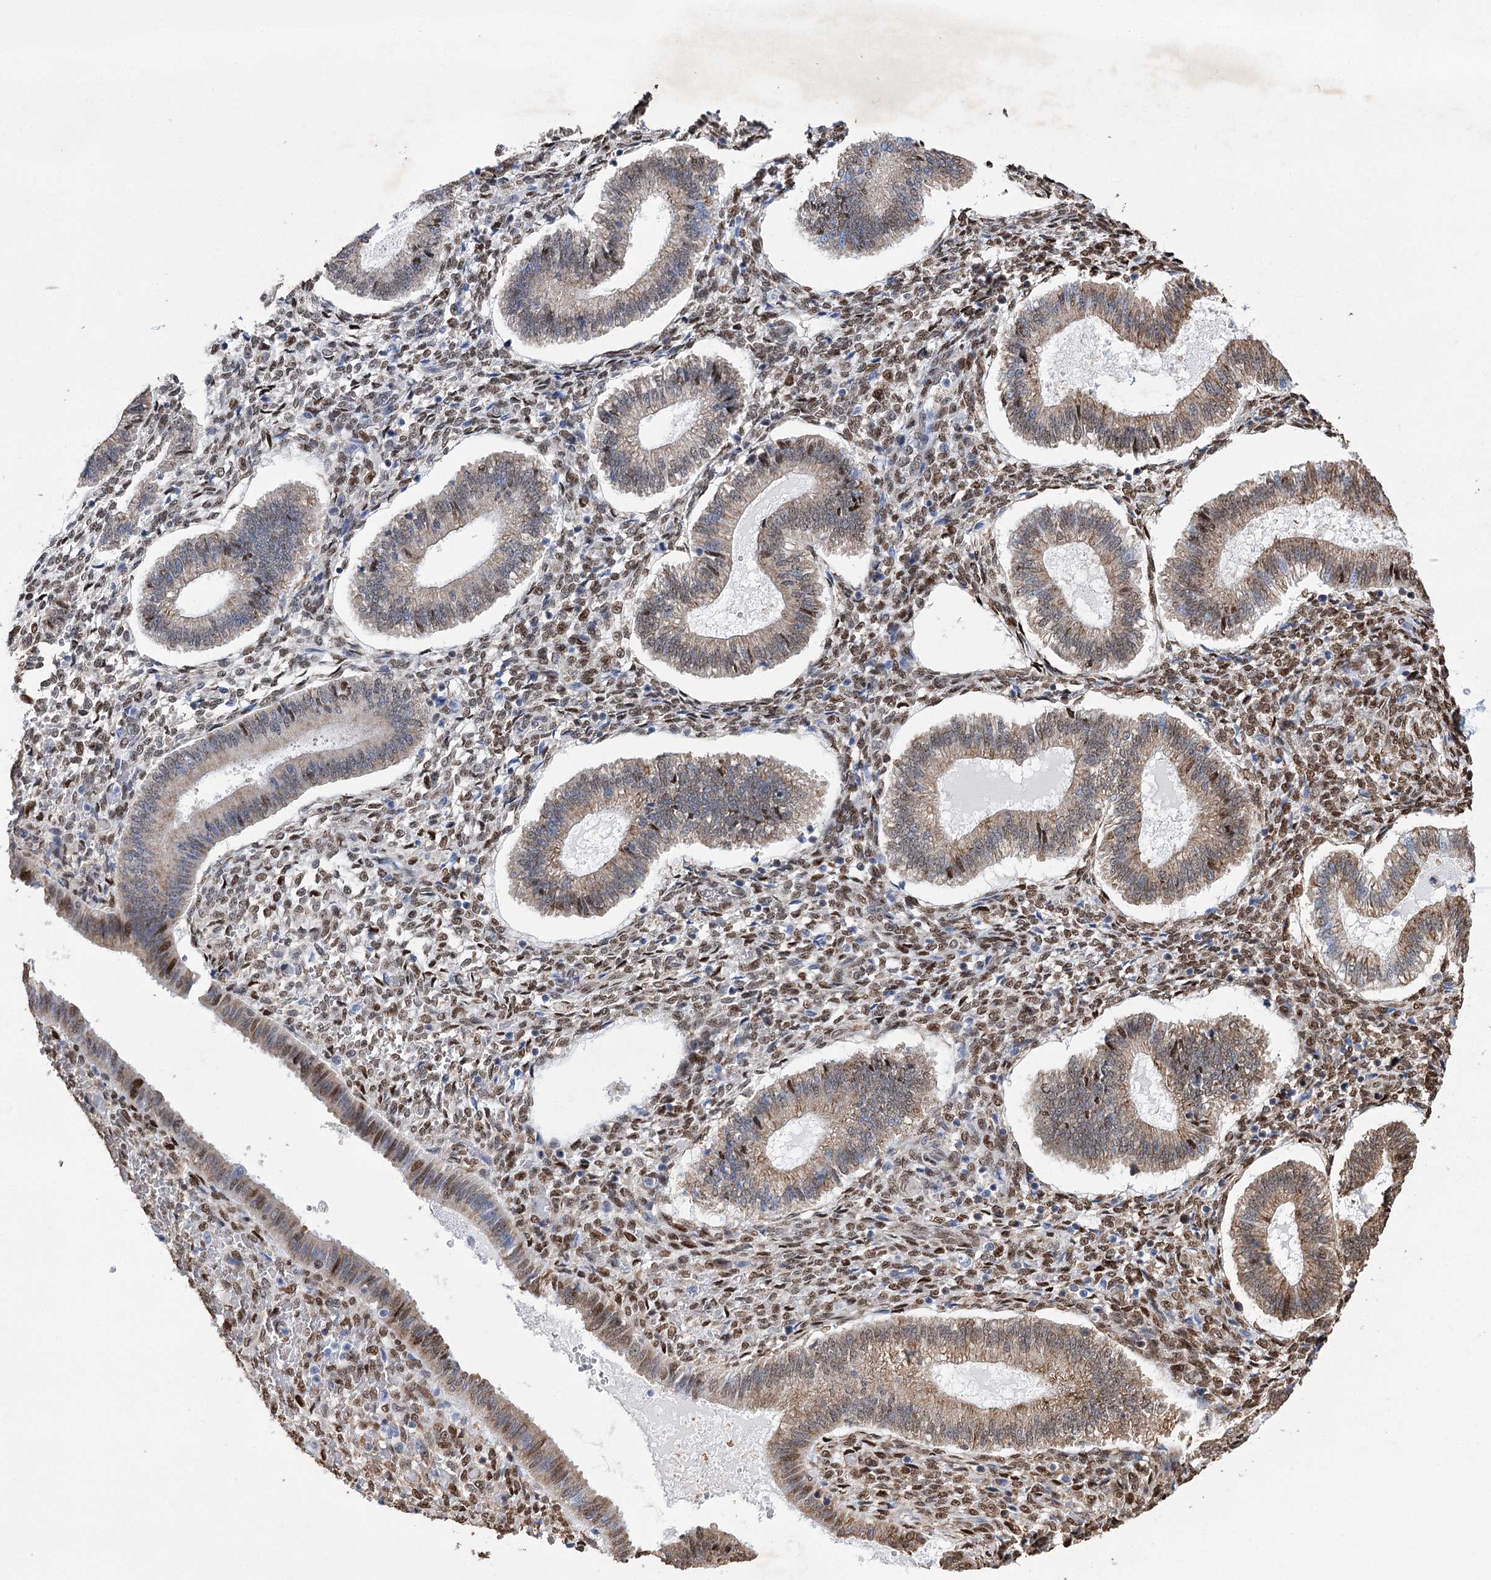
{"staining": {"intensity": "moderate", "quantity": "25%-75%", "location": "nuclear"}, "tissue": "endometrium", "cell_type": "Cells in endometrial stroma", "image_type": "normal", "snomed": [{"axis": "morphology", "description": "Normal tissue, NOS"}, {"axis": "topography", "description": "Endometrium"}], "caption": "Immunohistochemistry (IHC) (DAB) staining of benign human endometrium reveals moderate nuclear protein staining in about 25%-75% of cells in endometrial stroma.", "gene": "NFU1", "patient": {"sex": "female", "age": 25}}